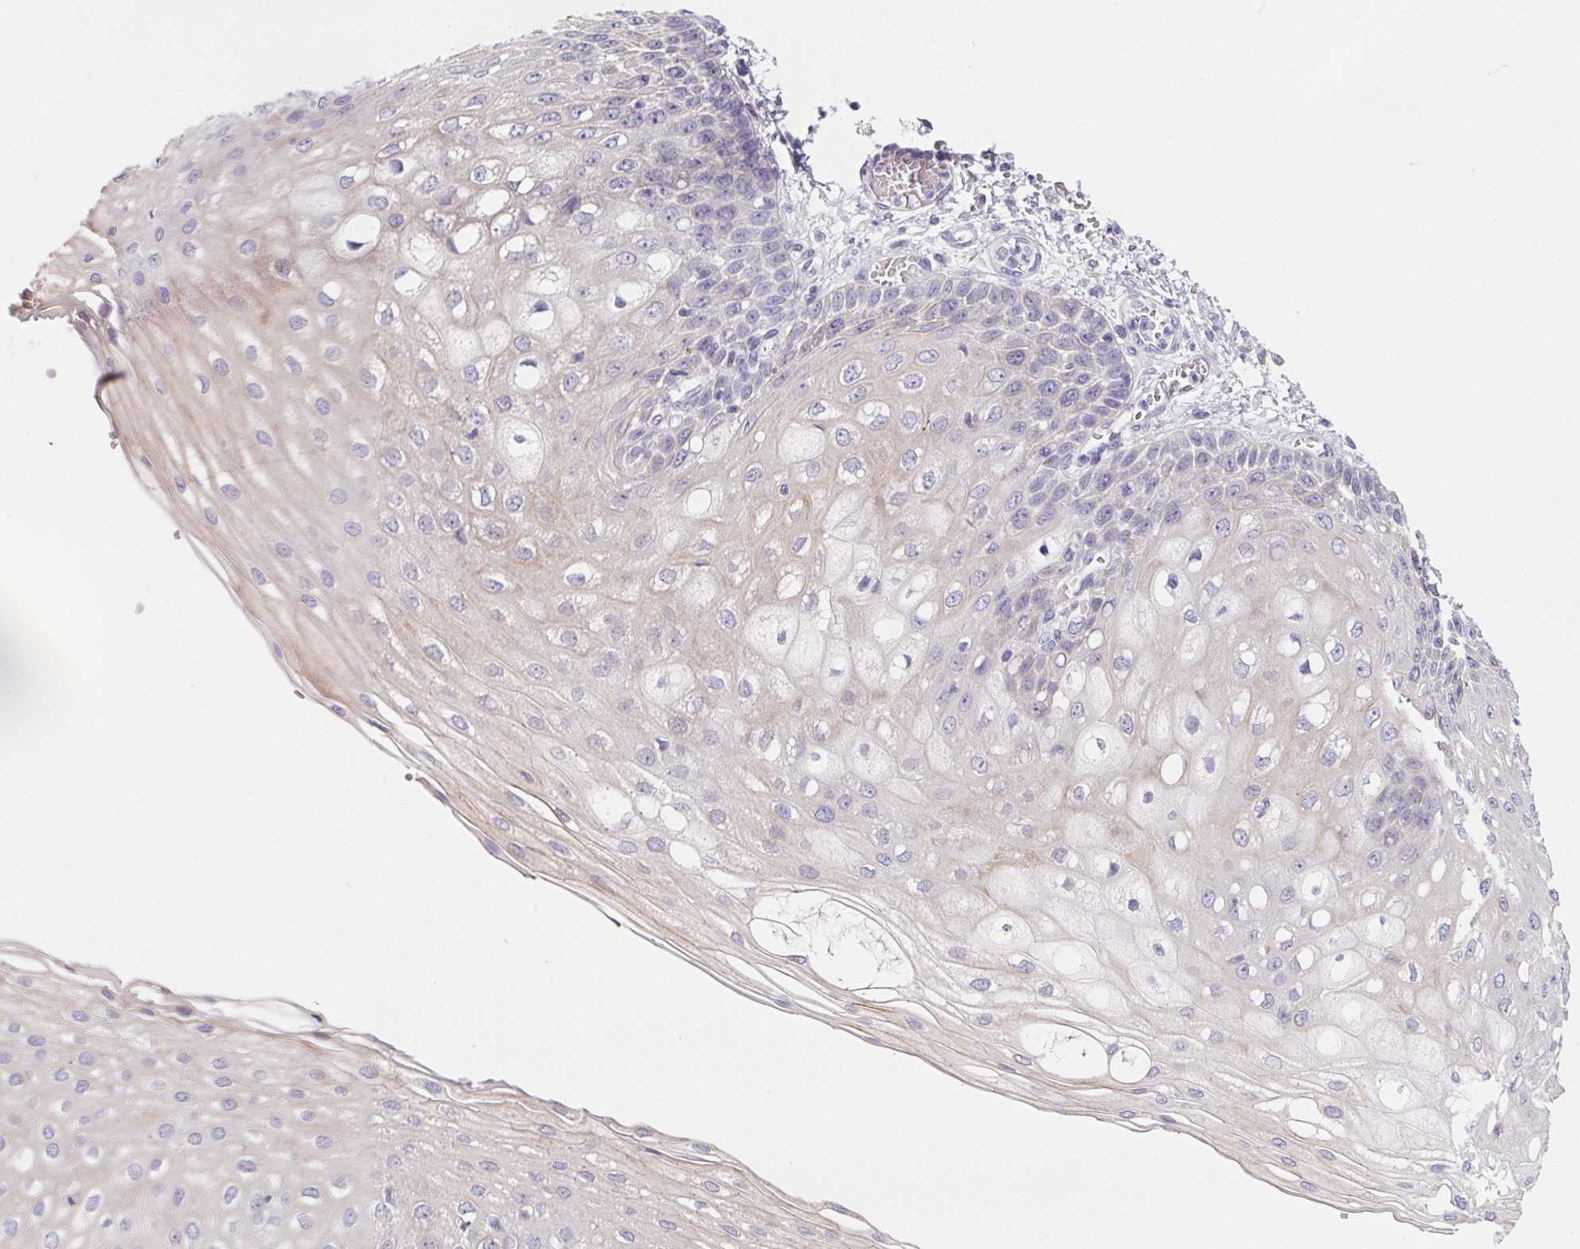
{"staining": {"intensity": "negative", "quantity": "none", "location": "none"}, "tissue": "esophagus", "cell_type": "Squamous epithelial cells", "image_type": "normal", "snomed": [{"axis": "morphology", "description": "Normal tissue, NOS"}, {"axis": "morphology", "description": "Adenocarcinoma, NOS"}, {"axis": "topography", "description": "Esophagus"}], "caption": "Immunohistochemistry (IHC) histopathology image of unremarkable human esophagus stained for a protein (brown), which exhibits no expression in squamous epithelial cells.", "gene": "FDX1", "patient": {"sex": "male", "age": 81}}